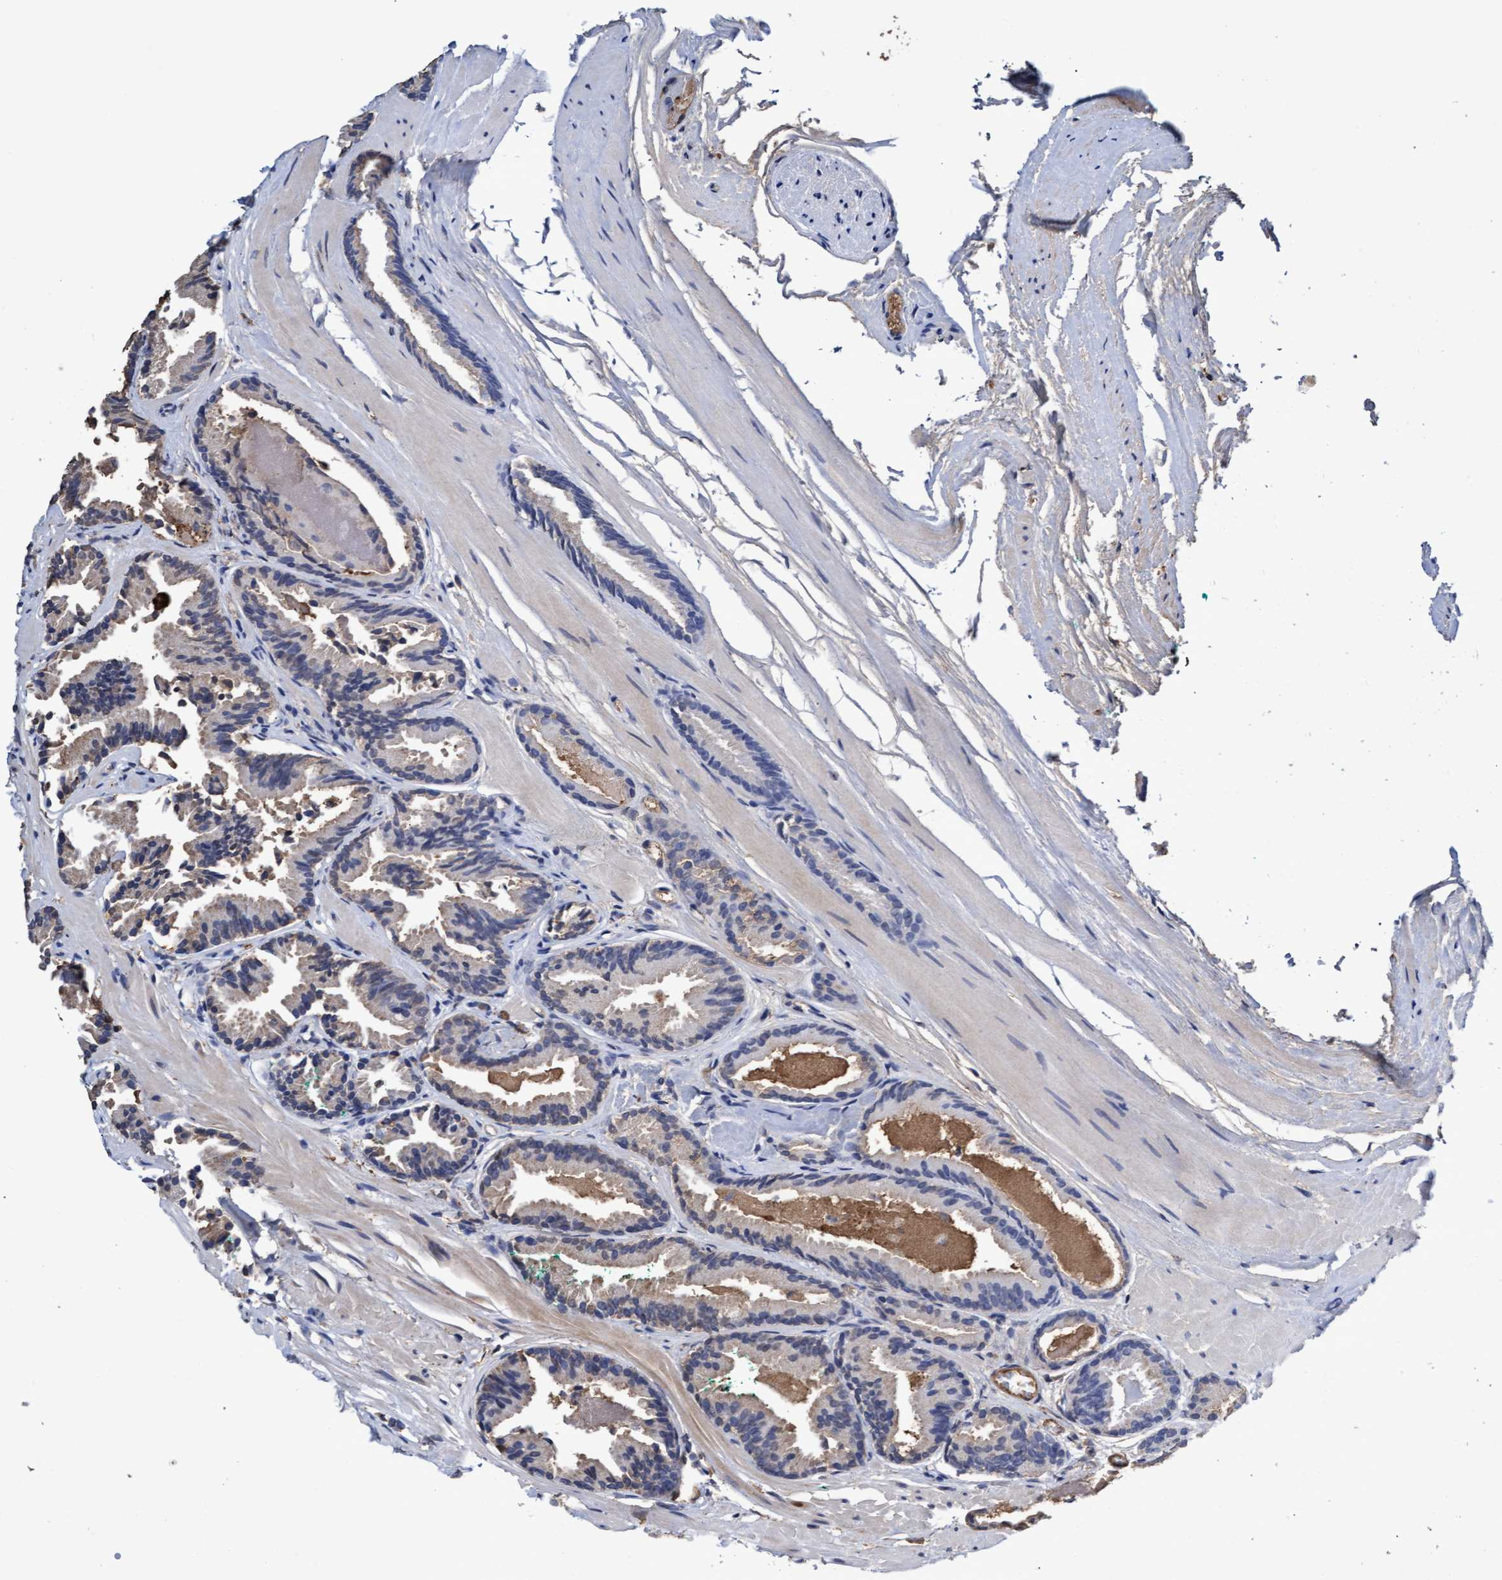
{"staining": {"intensity": "weak", "quantity": "<25%", "location": "cytoplasmic/membranous"}, "tissue": "prostate cancer", "cell_type": "Tumor cells", "image_type": "cancer", "snomed": [{"axis": "morphology", "description": "Adenocarcinoma, Low grade"}, {"axis": "topography", "description": "Prostate"}], "caption": "IHC image of neoplastic tissue: adenocarcinoma (low-grade) (prostate) stained with DAB (3,3'-diaminobenzidine) shows no significant protein expression in tumor cells.", "gene": "GPR39", "patient": {"sex": "male", "age": 51}}